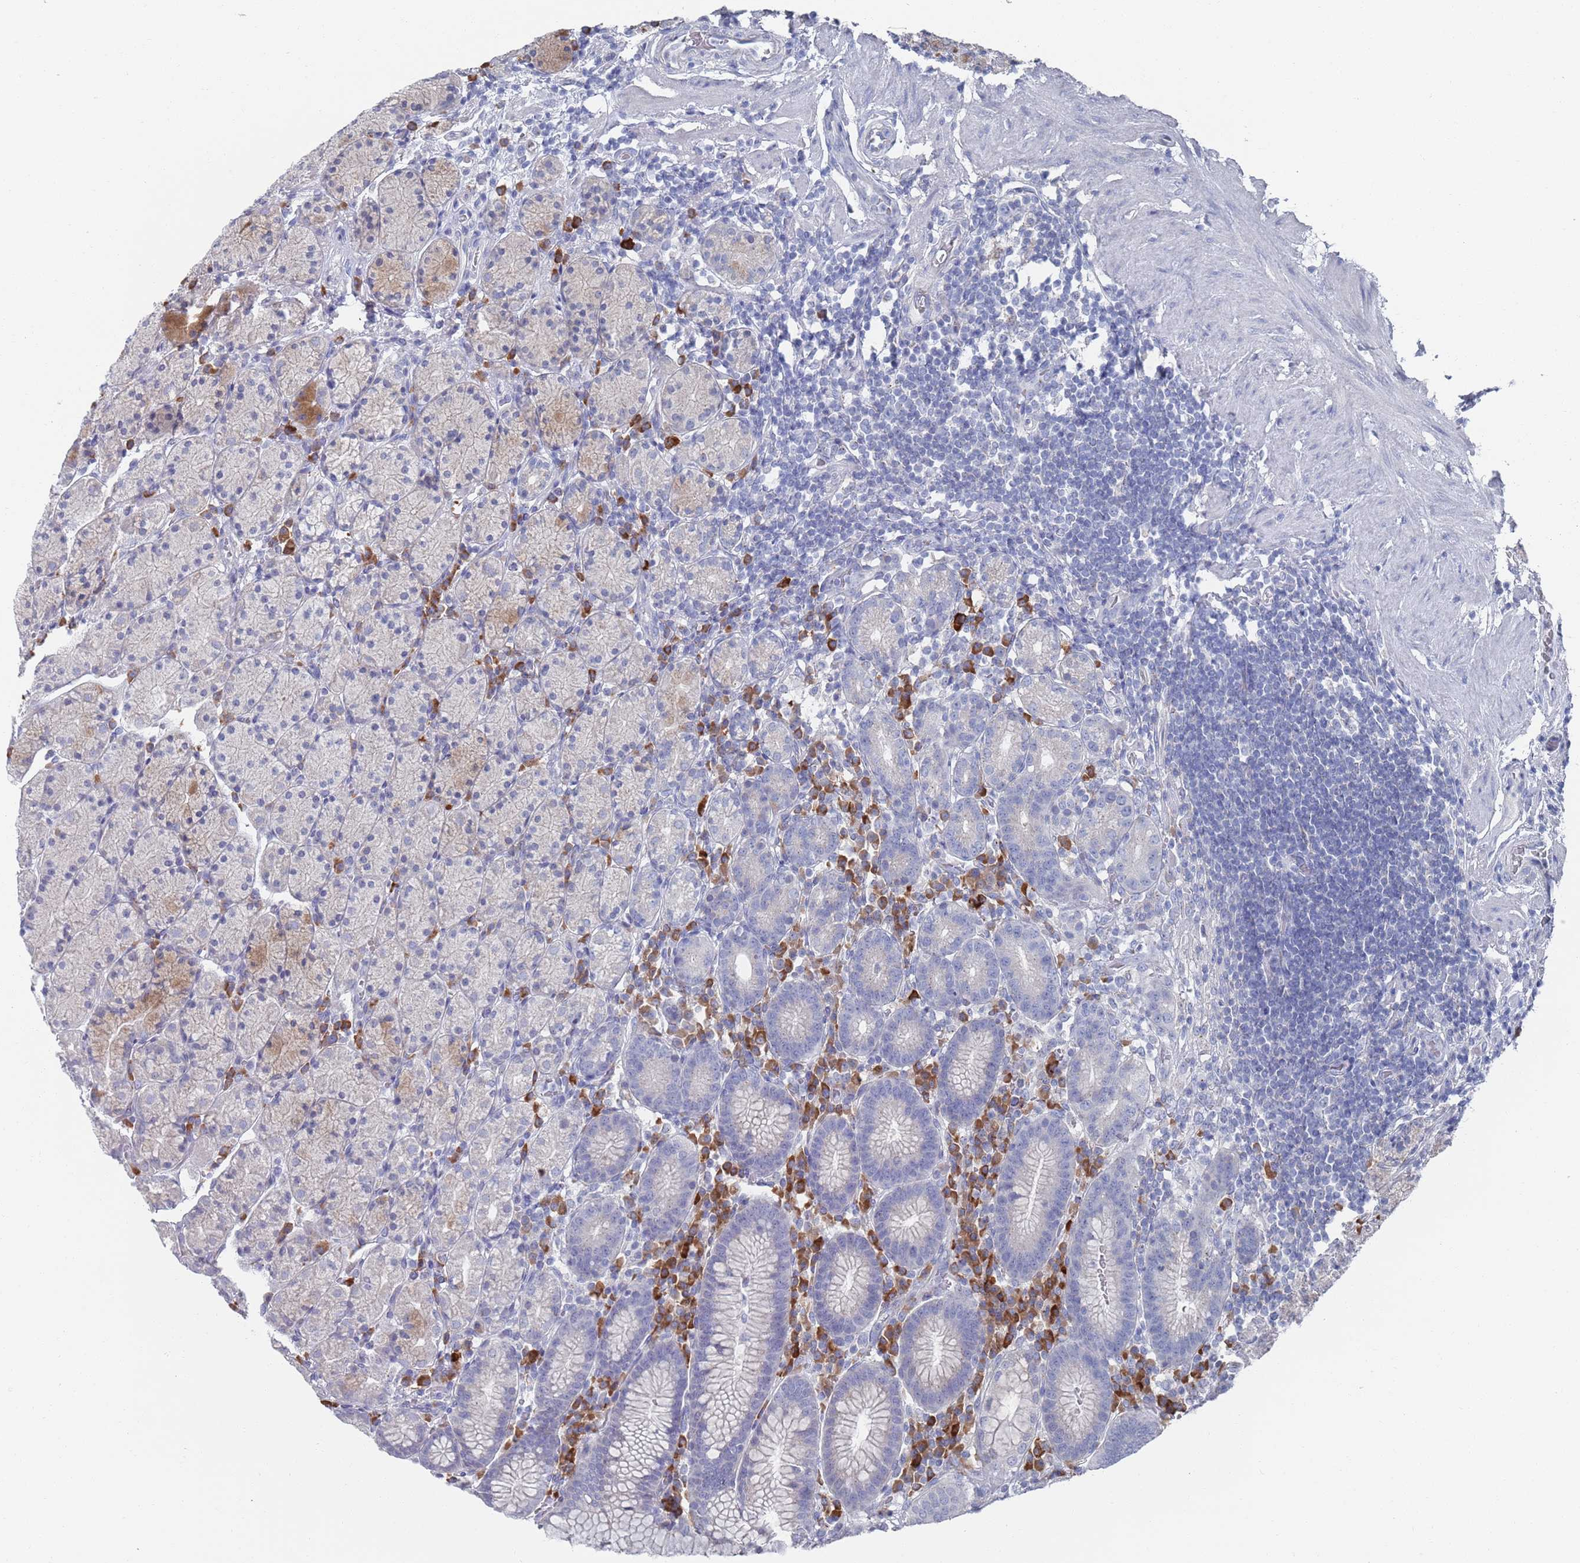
{"staining": {"intensity": "moderate", "quantity": "<25%", "location": "cytoplasmic/membranous"}, "tissue": "stomach", "cell_type": "Glandular cells", "image_type": "normal", "snomed": [{"axis": "morphology", "description": "Normal tissue, NOS"}, {"axis": "topography", "description": "Stomach, upper"}, {"axis": "topography", "description": "Stomach"}], "caption": "Immunohistochemistry (DAB) staining of benign human stomach reveals moderate cytoplasmic/membranous protein staining in approximately <25% of glandular cells.", "gene": "MAT1A", "patient": {"sex": "male", "age": 62}}